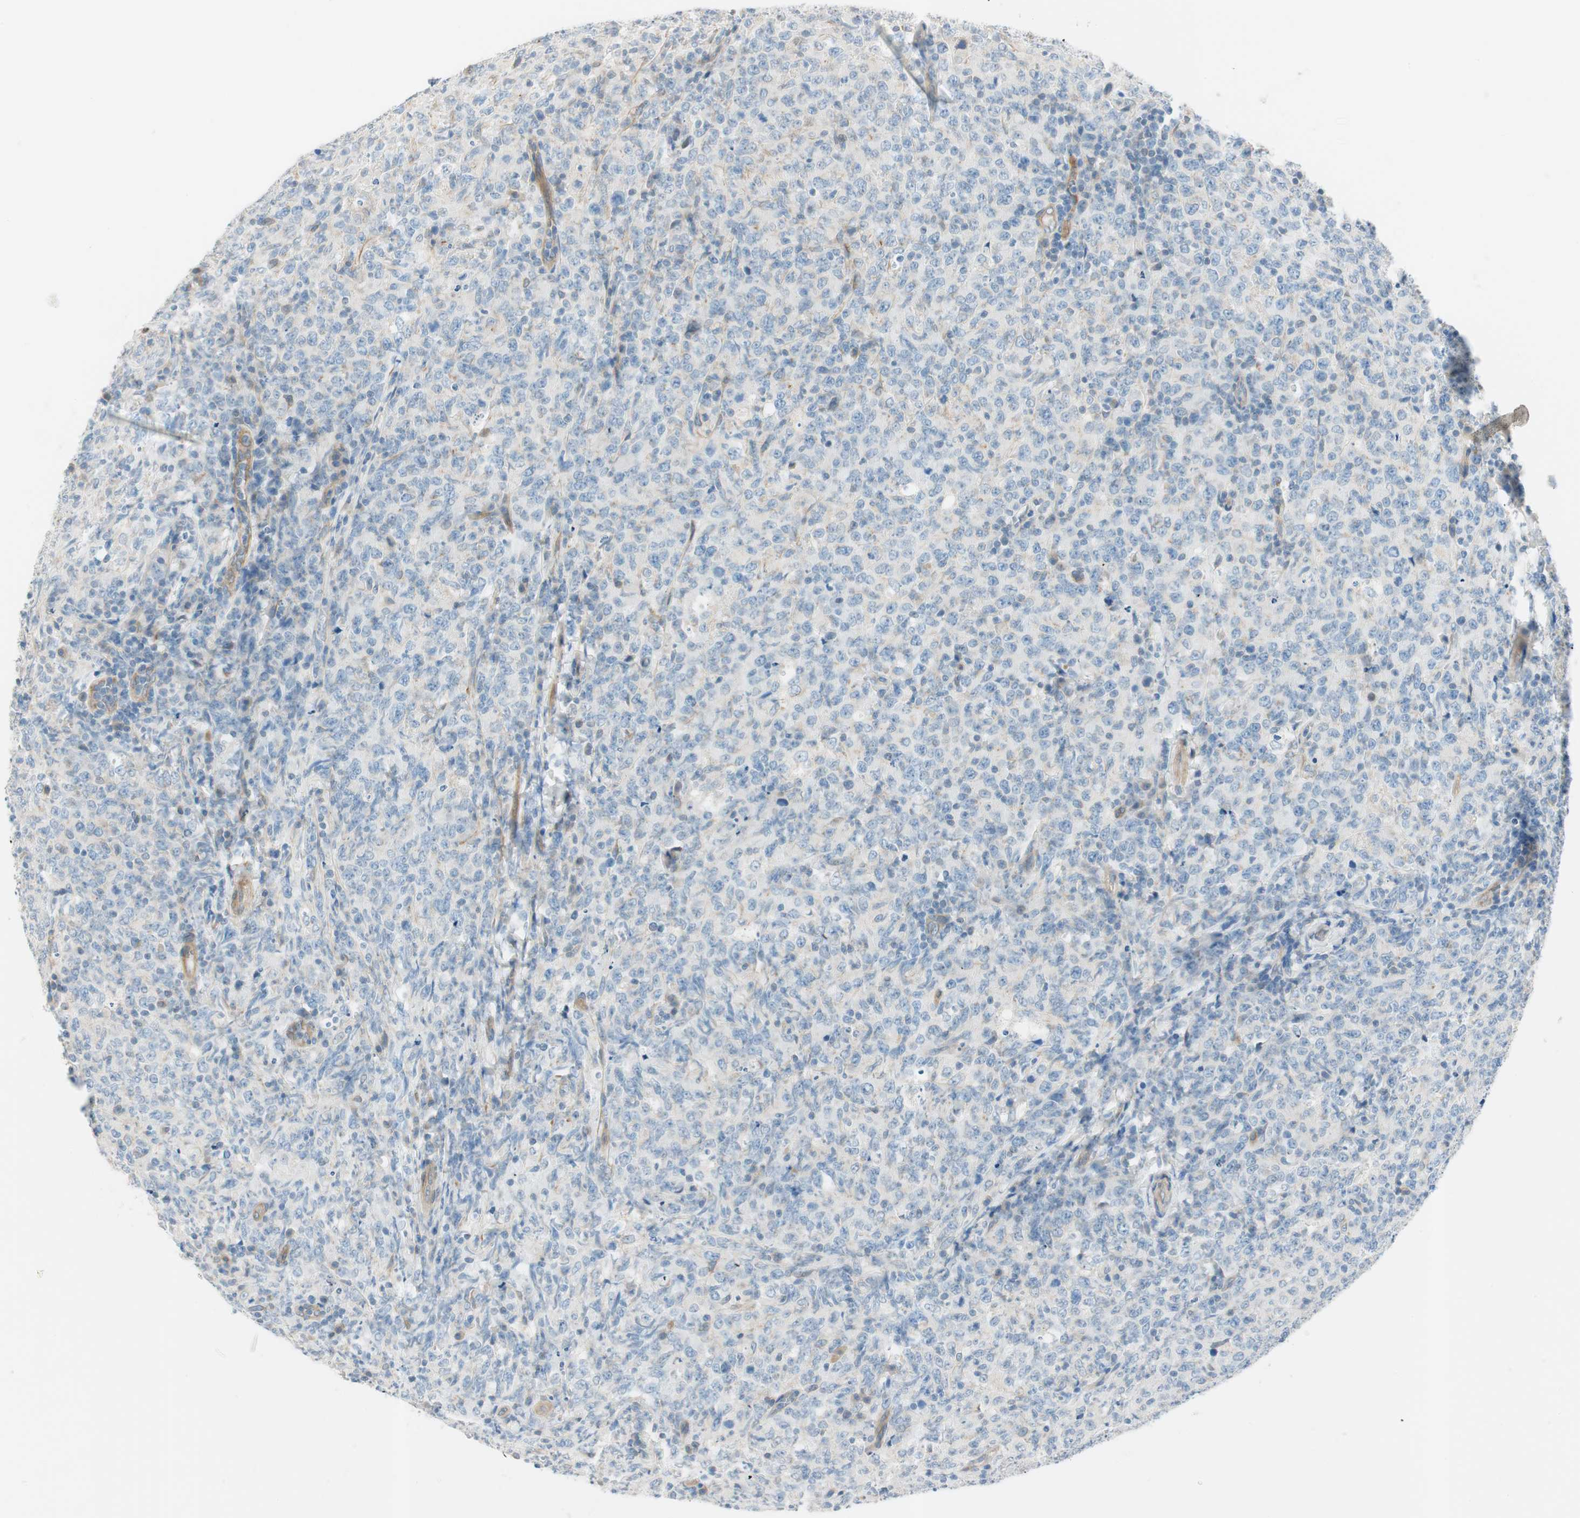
{"staining": {"intensity": "negative", "quantity": "none", "location": "none"}, "tissue": "lymphoma", "cell_type": "Tumor cells", "image_type": "cancer", "snomed": [{"axis": "morphology", "description": "Malignant lymphoma, non-Hodgkin's type, High grade"}, {"axis": "topography", "description": "Tonsil"}], "caption": "An immunohistochemistry histopathology image of lymphoma is shown. There is no staining in tumor cells of lymphoma.", "gene": "CDK3", "patient": {"sex": "female", "age": 36}}